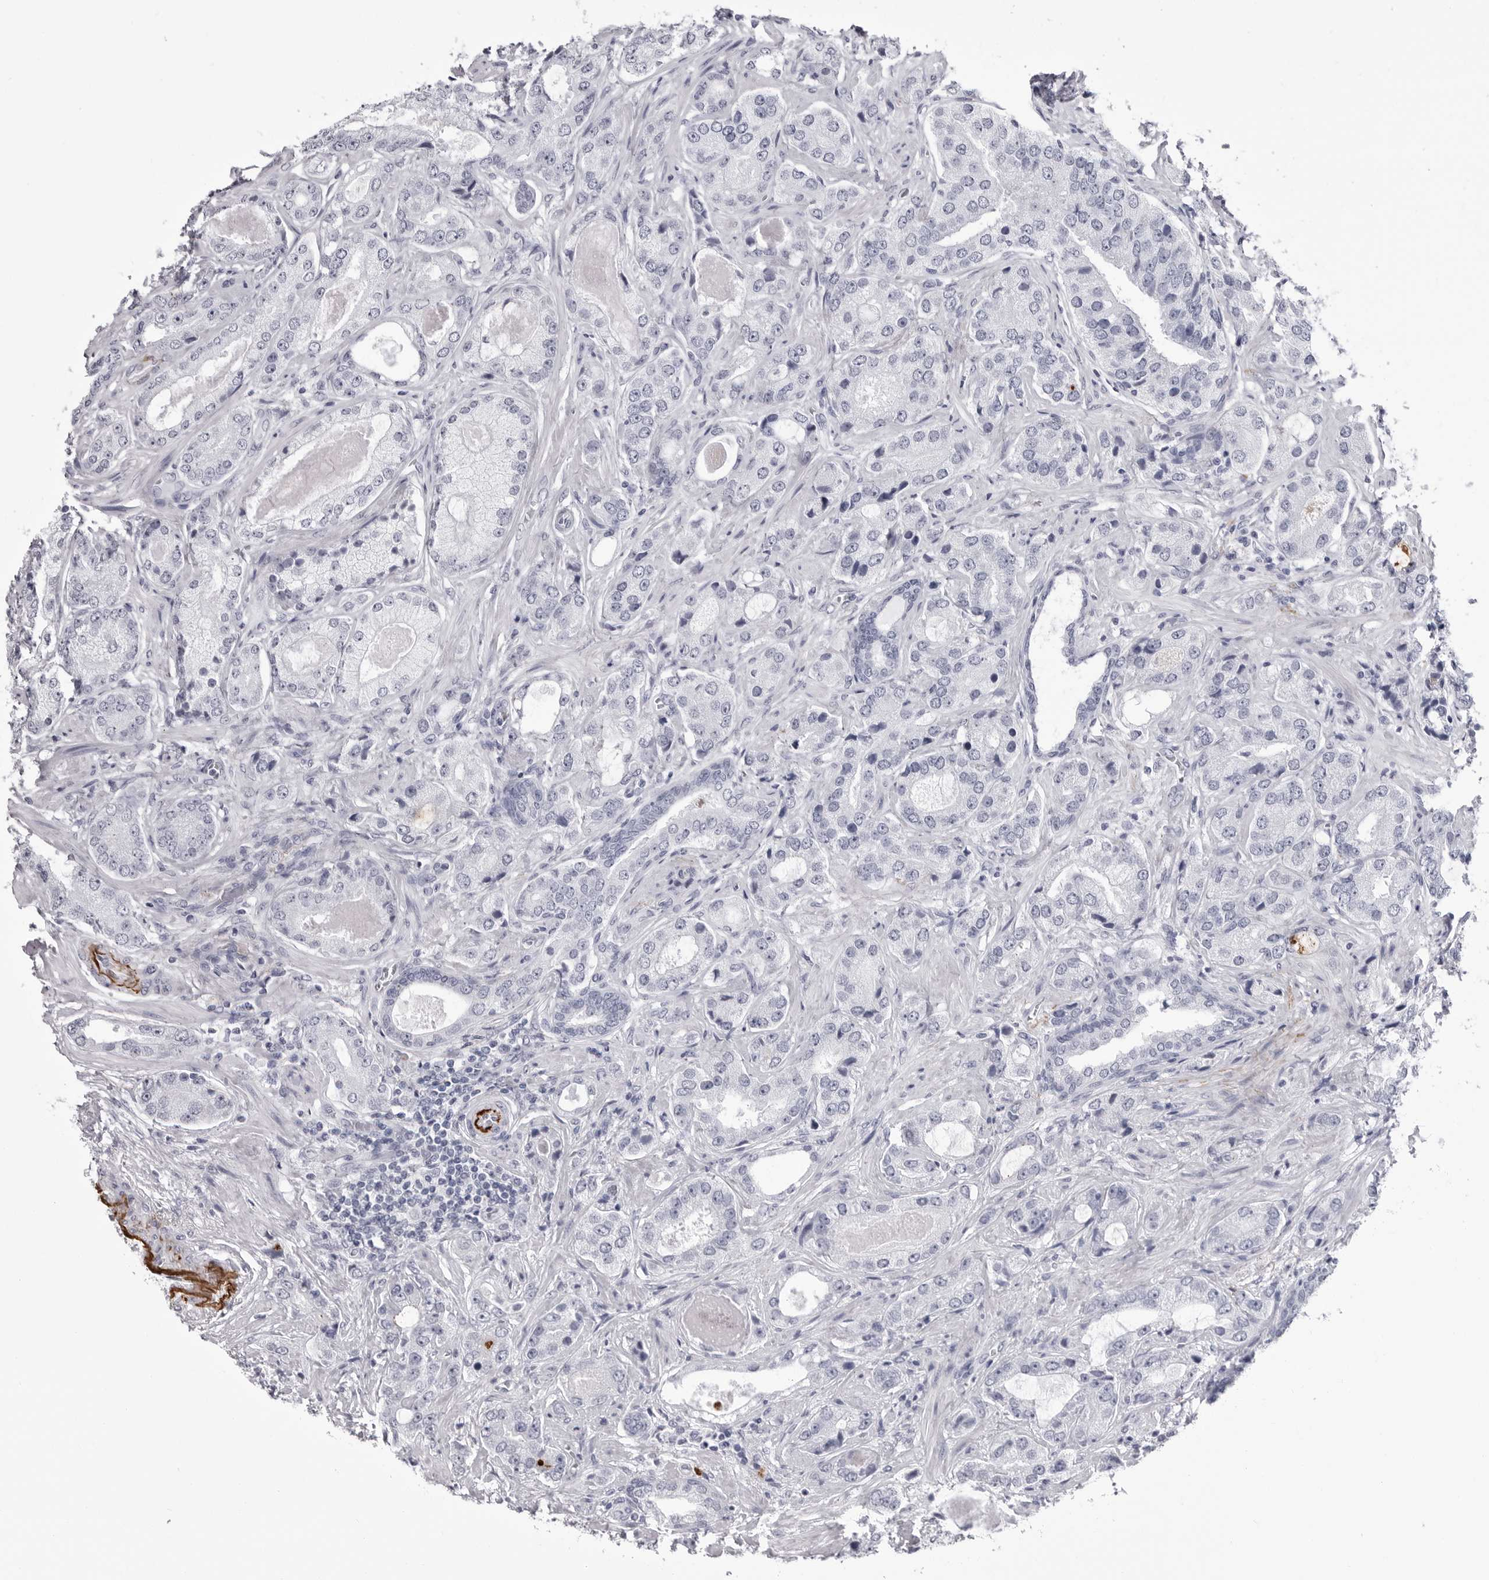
{"staining": {"intensity": "negative", "quantity": "none", "location": "none"}, "tissue": "prostate cancer", "cell_type": "Tumor cells", "image_type": "cancer", "snomed": [{"axis": "morphology", "description": "Normal tissue, NOS"}, {"axis": "morphology", "description": "Adenocarcinoma, High grade"}, {"axis": "topography", "description": "Prostate"}, {"axis": "topography", "description": "Peripheral nerve tissue"}], "caption": "Tumor cells show no significant protein expression in prostate cancer. Brightfield microscopy of immunohistochemistry stained with DAB (brown) and hematoxylin (blue), captured at high magnification.", "gene": "COL26A1", "patient": {"sex": "male", "age": 59}}